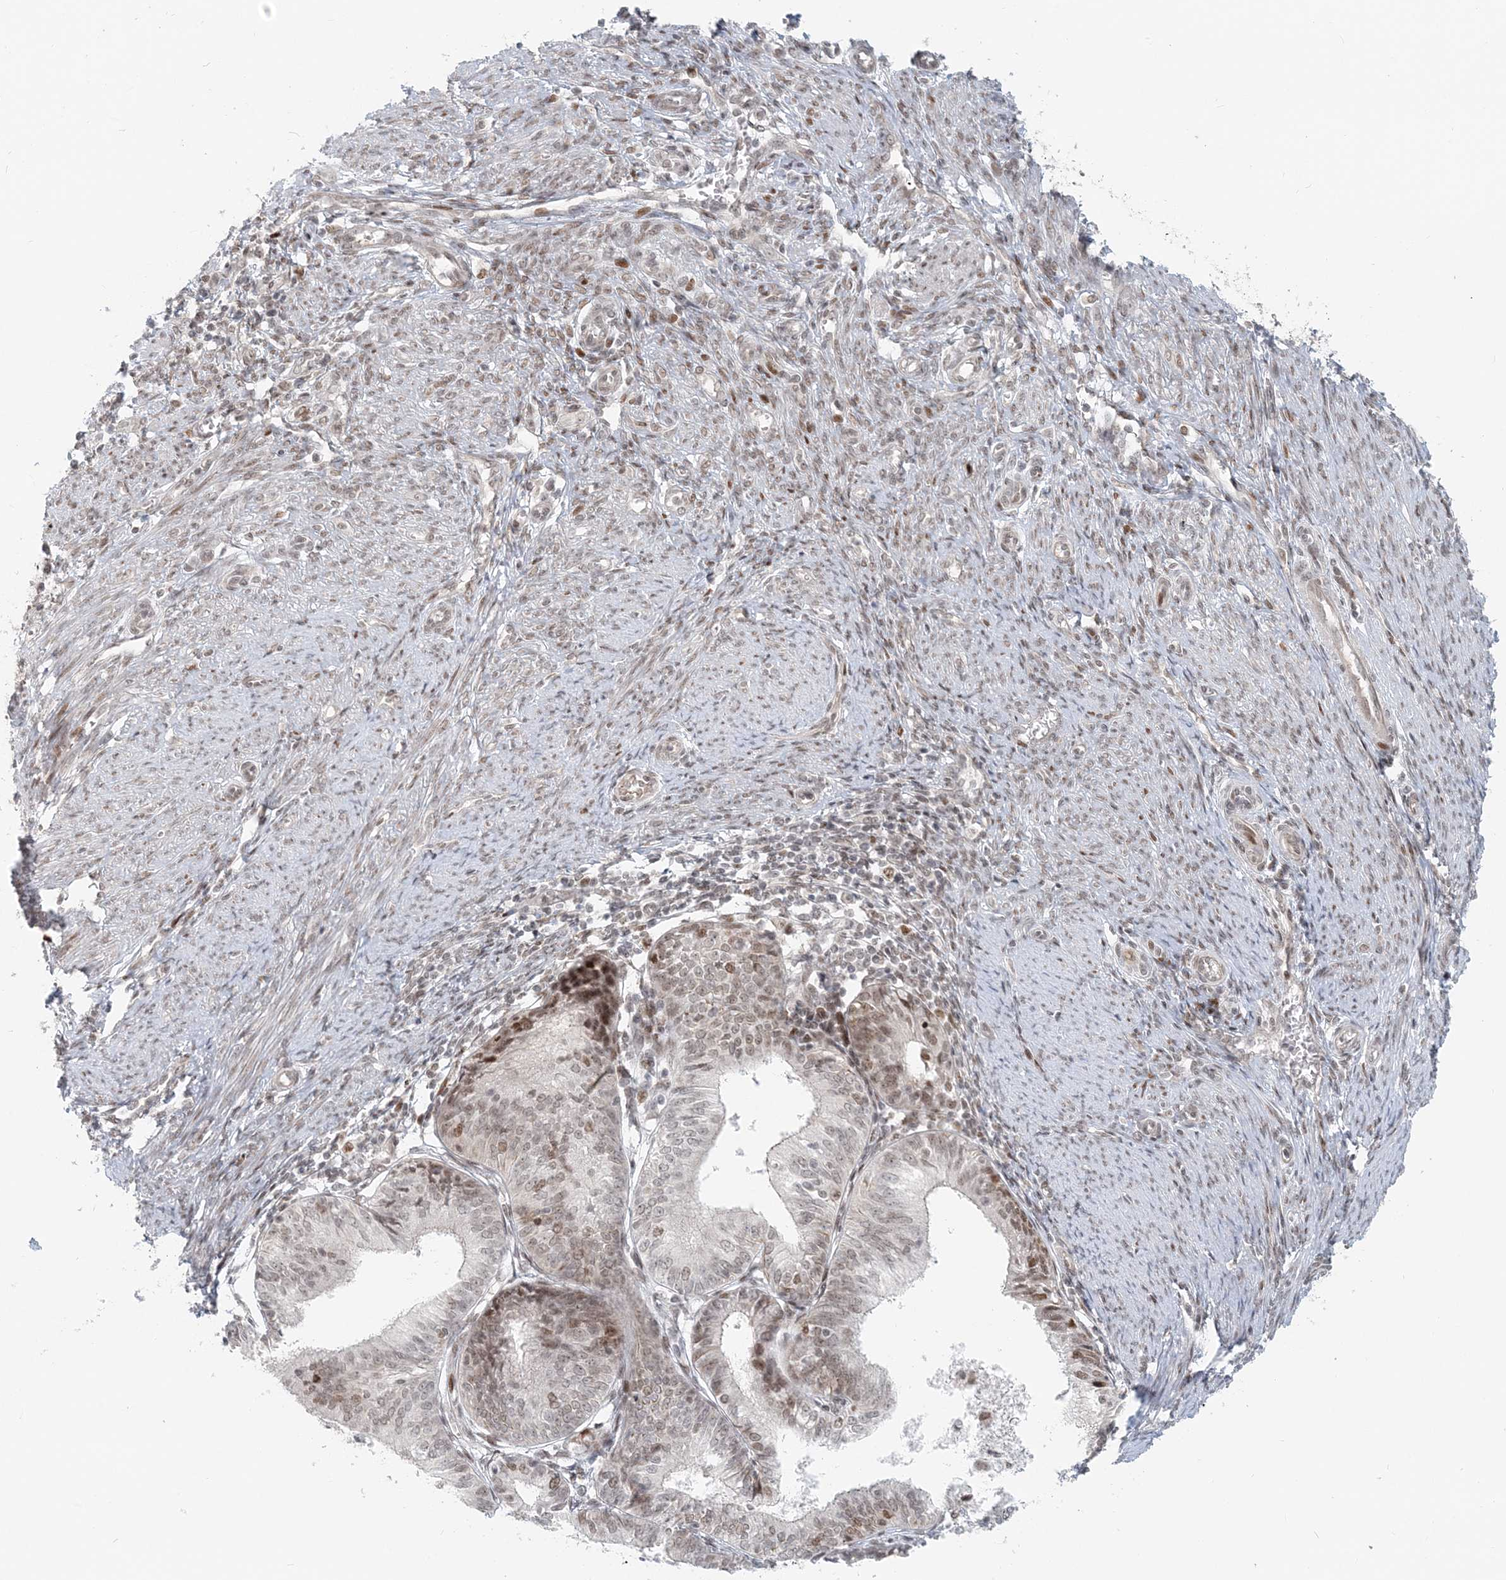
{"staining": {"intensity": "weak", "quantity": "25%-75%", "location": "nuclear"}, "tissue": "endometrial cancer", "cell_type": "Tumor cells", "image_type": "cancer", "snomed": [{"axis": "morphology", "description": "Adenocarcinoma, NOS"}, {"axis": "topography", "description": "Endometrium"}], "caption": "Immunohistochemical staining of endometrial cancer reveals low levels of weak nuclear staining in approximately 25%-75% of tumor cells.", "gene": "BAZ1B", "patient": {"sex": "female", "age": 51}}